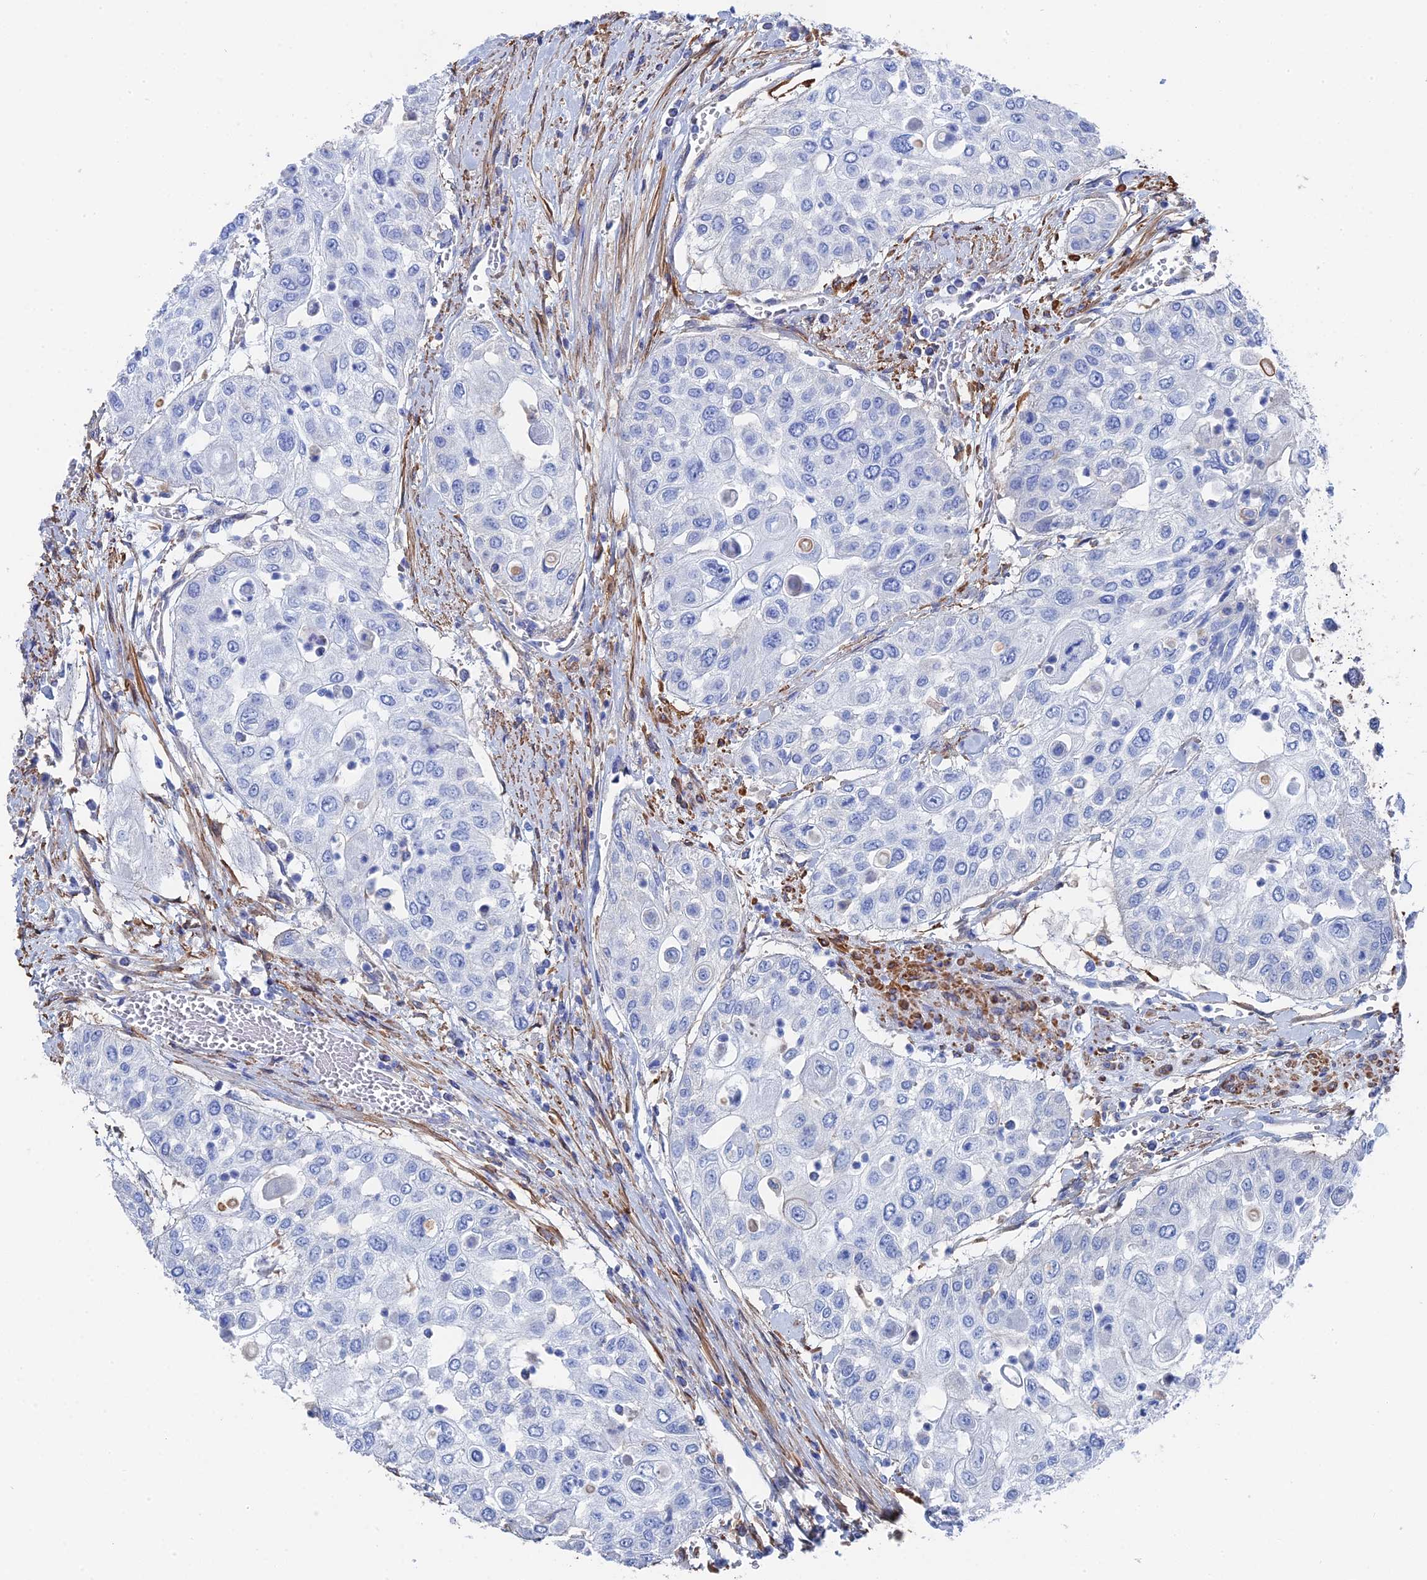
{"staining": {"intensity": "negative", "quantity": "none", "location": "none"}, "tissue": "urothelial cancer", "cell_type": "Tumor cells", "image_type": "cancer", "snomed": [{"axis": "morphology", "description": "Urothelial carcinoma, High grade"}, {"axis": "topography", "description": "Urinary bladder"}], "caption": "Protein analysis of urothelial cancer exhibits no significant expression in tumor cells.", "gene": "STRA6", "patient": {"sex": "female", "age": 79}}